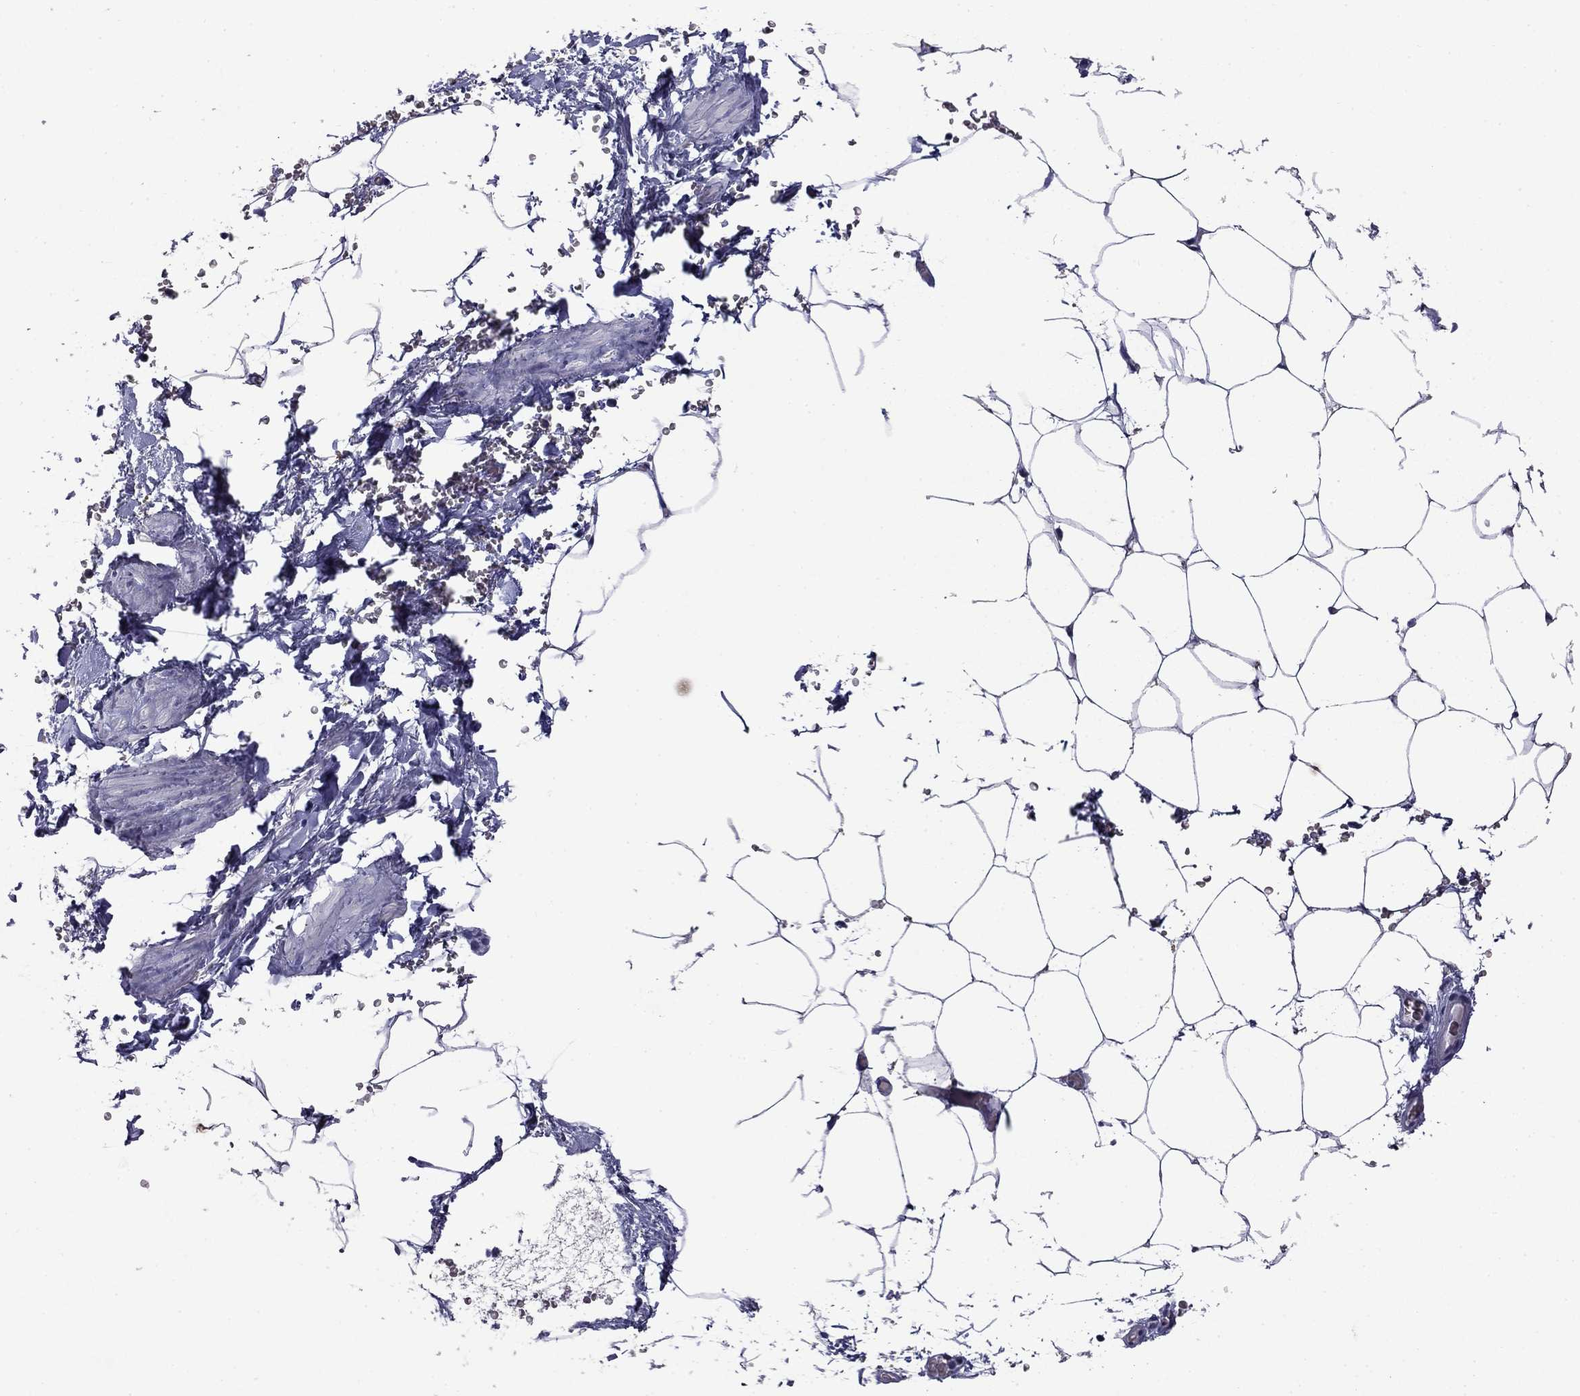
{"staining": {"intensity": "negative", "quantity": "none", "location": "none"}, "tissue": "adipose tissue", "cell_type": "Adipocytes", "image_type": "normal", "snomed": [{"axis": "morphology", "description": "Normal tissue, NOS"}, {"axis": "topography", "description": "Soft tissue"}, {"axis": "topography", "description": "Adipose tissue"}, {"axis": "topography", "description": "Vascular tissue"}, {"axis": "topography", "description": "Peripheral nerve tissue"}], "caption": "Unremarkable adipose tissue was stained to show a protein in brown. There is no significant expression in adipocytes. (Stains: DAB immunohistochemistry (IHC) with hematoxylin counter stain, Microscopy: brightfield microscopy at high magnification).", "gene": "CFAP119", "patient": {"sex": "male", "age": 68}}